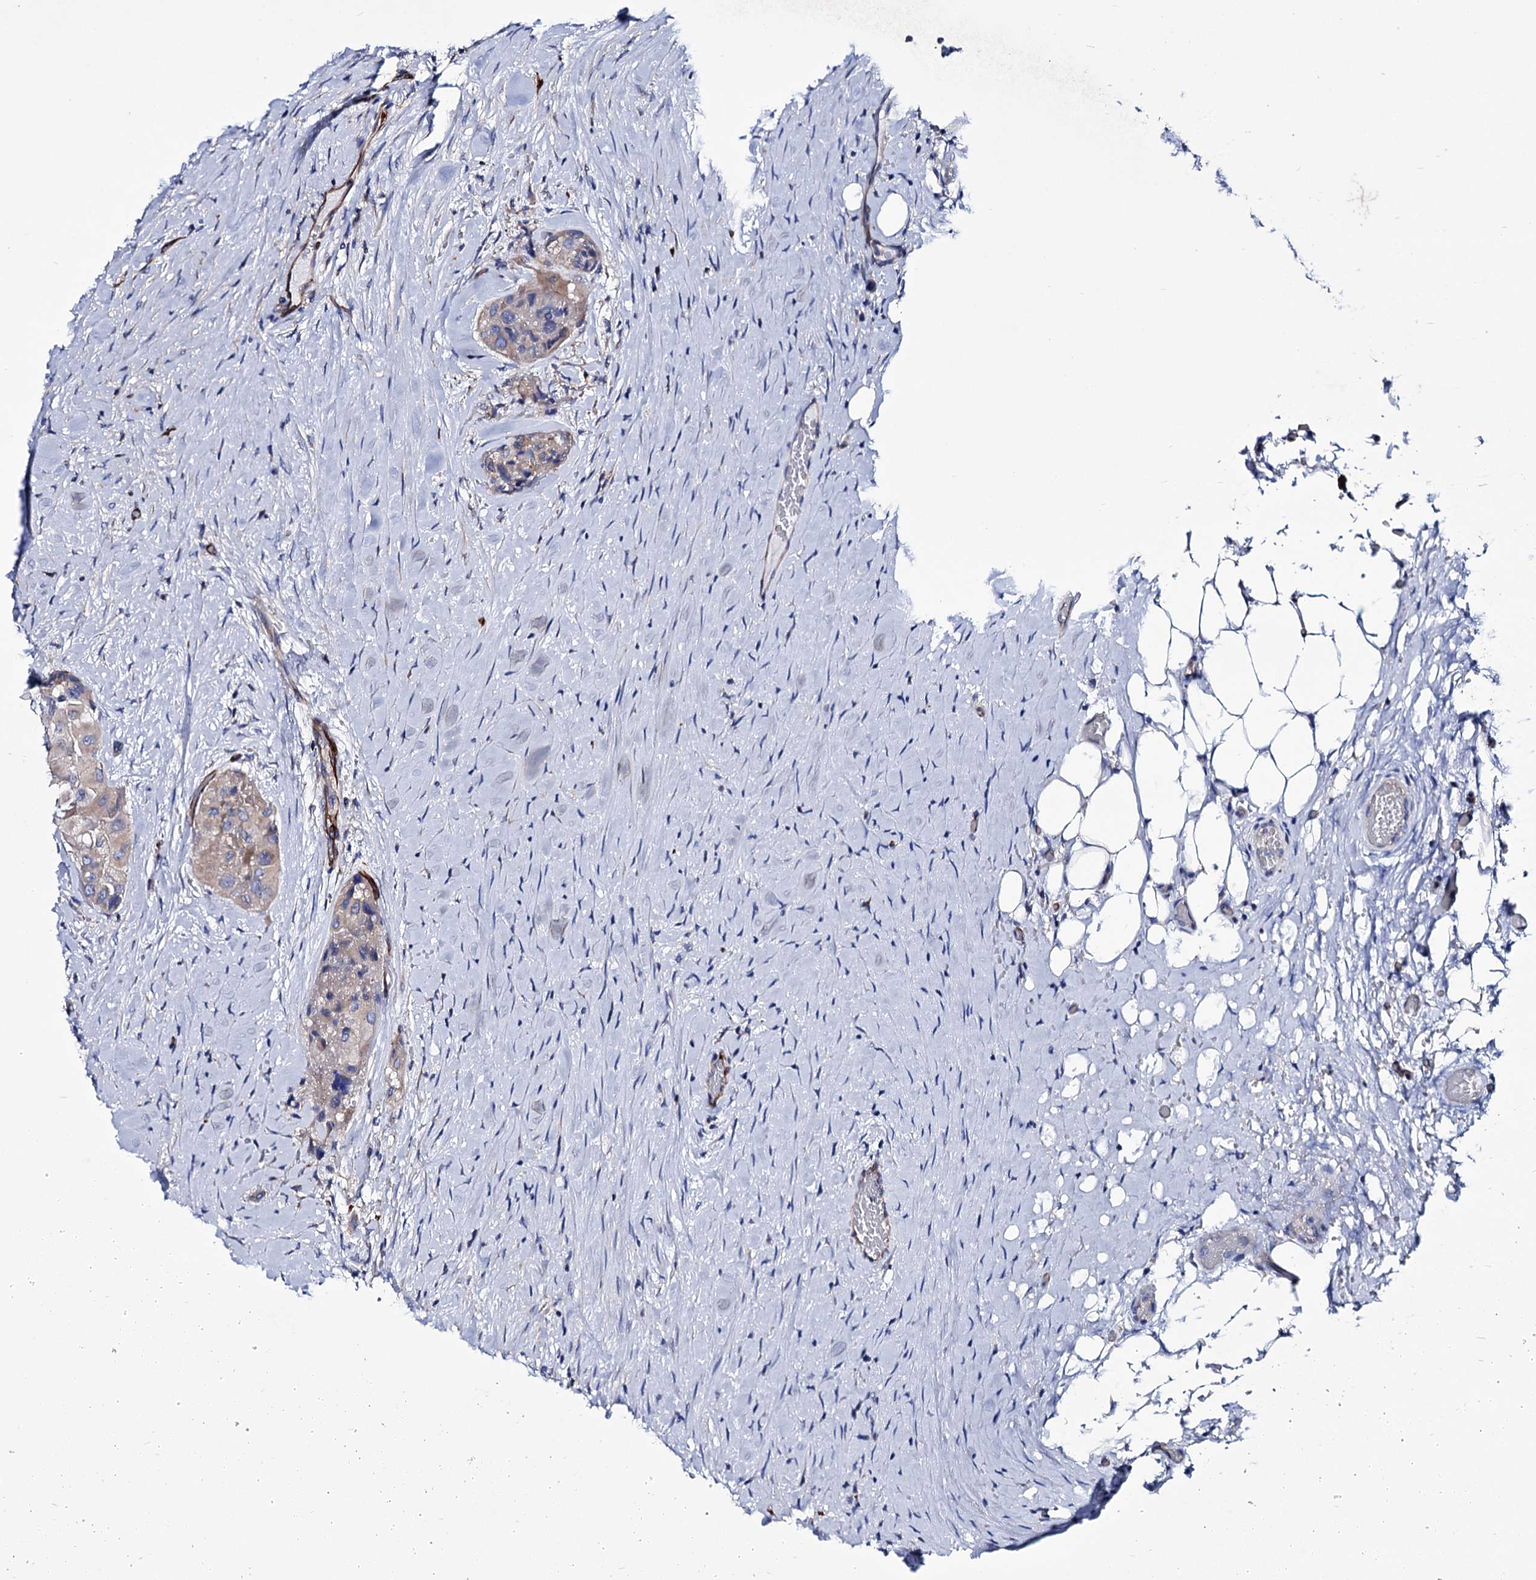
{"staining": {"intensity": "weak", "quantity": "<25%", "location": "cytoplasmic/membranous"}, "tissue": "thyroid cancer", "cell_type": "Tumor cells", "image_type": "cancer", "snomed": [{"axis": "morphology", "description": "Papillary adenocarcinoma, NOS"}, {"axis": "topography", "description": "Thyroid gland"}], "caption": "Tumor cells are negative for protein expression in human thyroid cancer.", "gene": "AXL", "patient": {"sex": "female", "age": 59}}